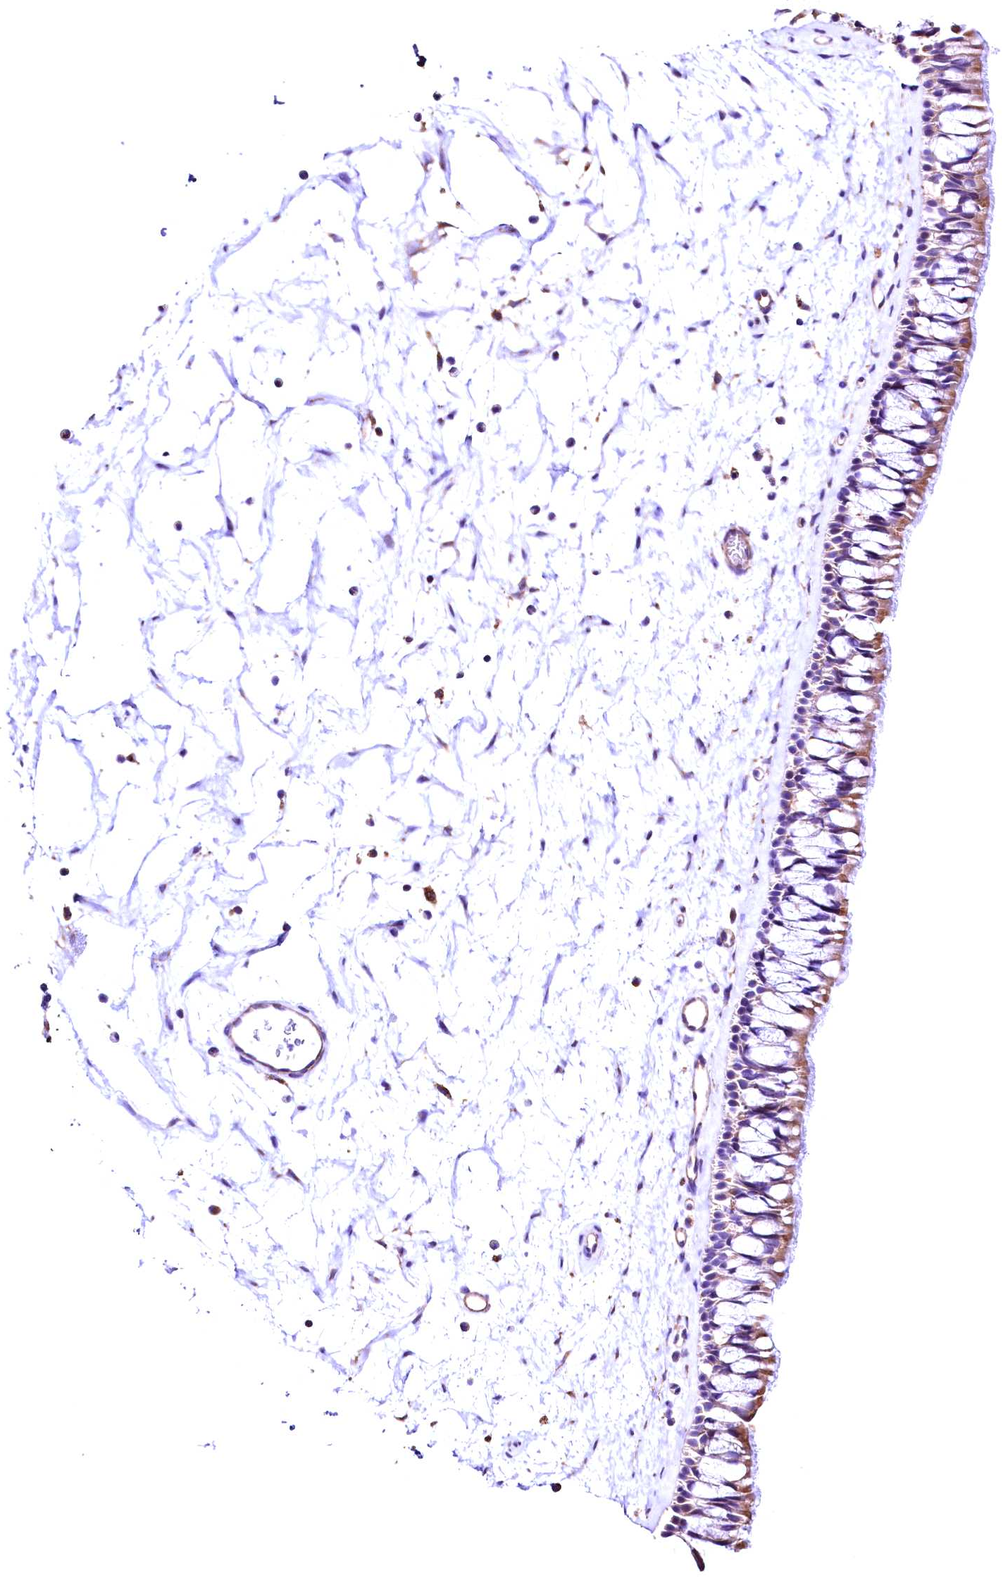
{"staining": {"intensity": "moderate", "quantity": "<25%", "location": "cytoplasmic/membranous"}, "tissue": "nasopharynx", "cell_type": "Respiratory epithelial cells", "image_type": "normal", "snomed": [{"axis": "morphology", "description": "Normal tissue, NOS"}, {"axis": "topography", "description": "Nasopharynx"}], "caption": "The histopathology image demonstrates staining of unremarkable nasopharynx, revealing moderate cytoplasmic/membranous protein expression (brown color) within respiratory epithelial cells.", "gene": "ACAA2", "patient": {"sex": "male", "age": 64}}